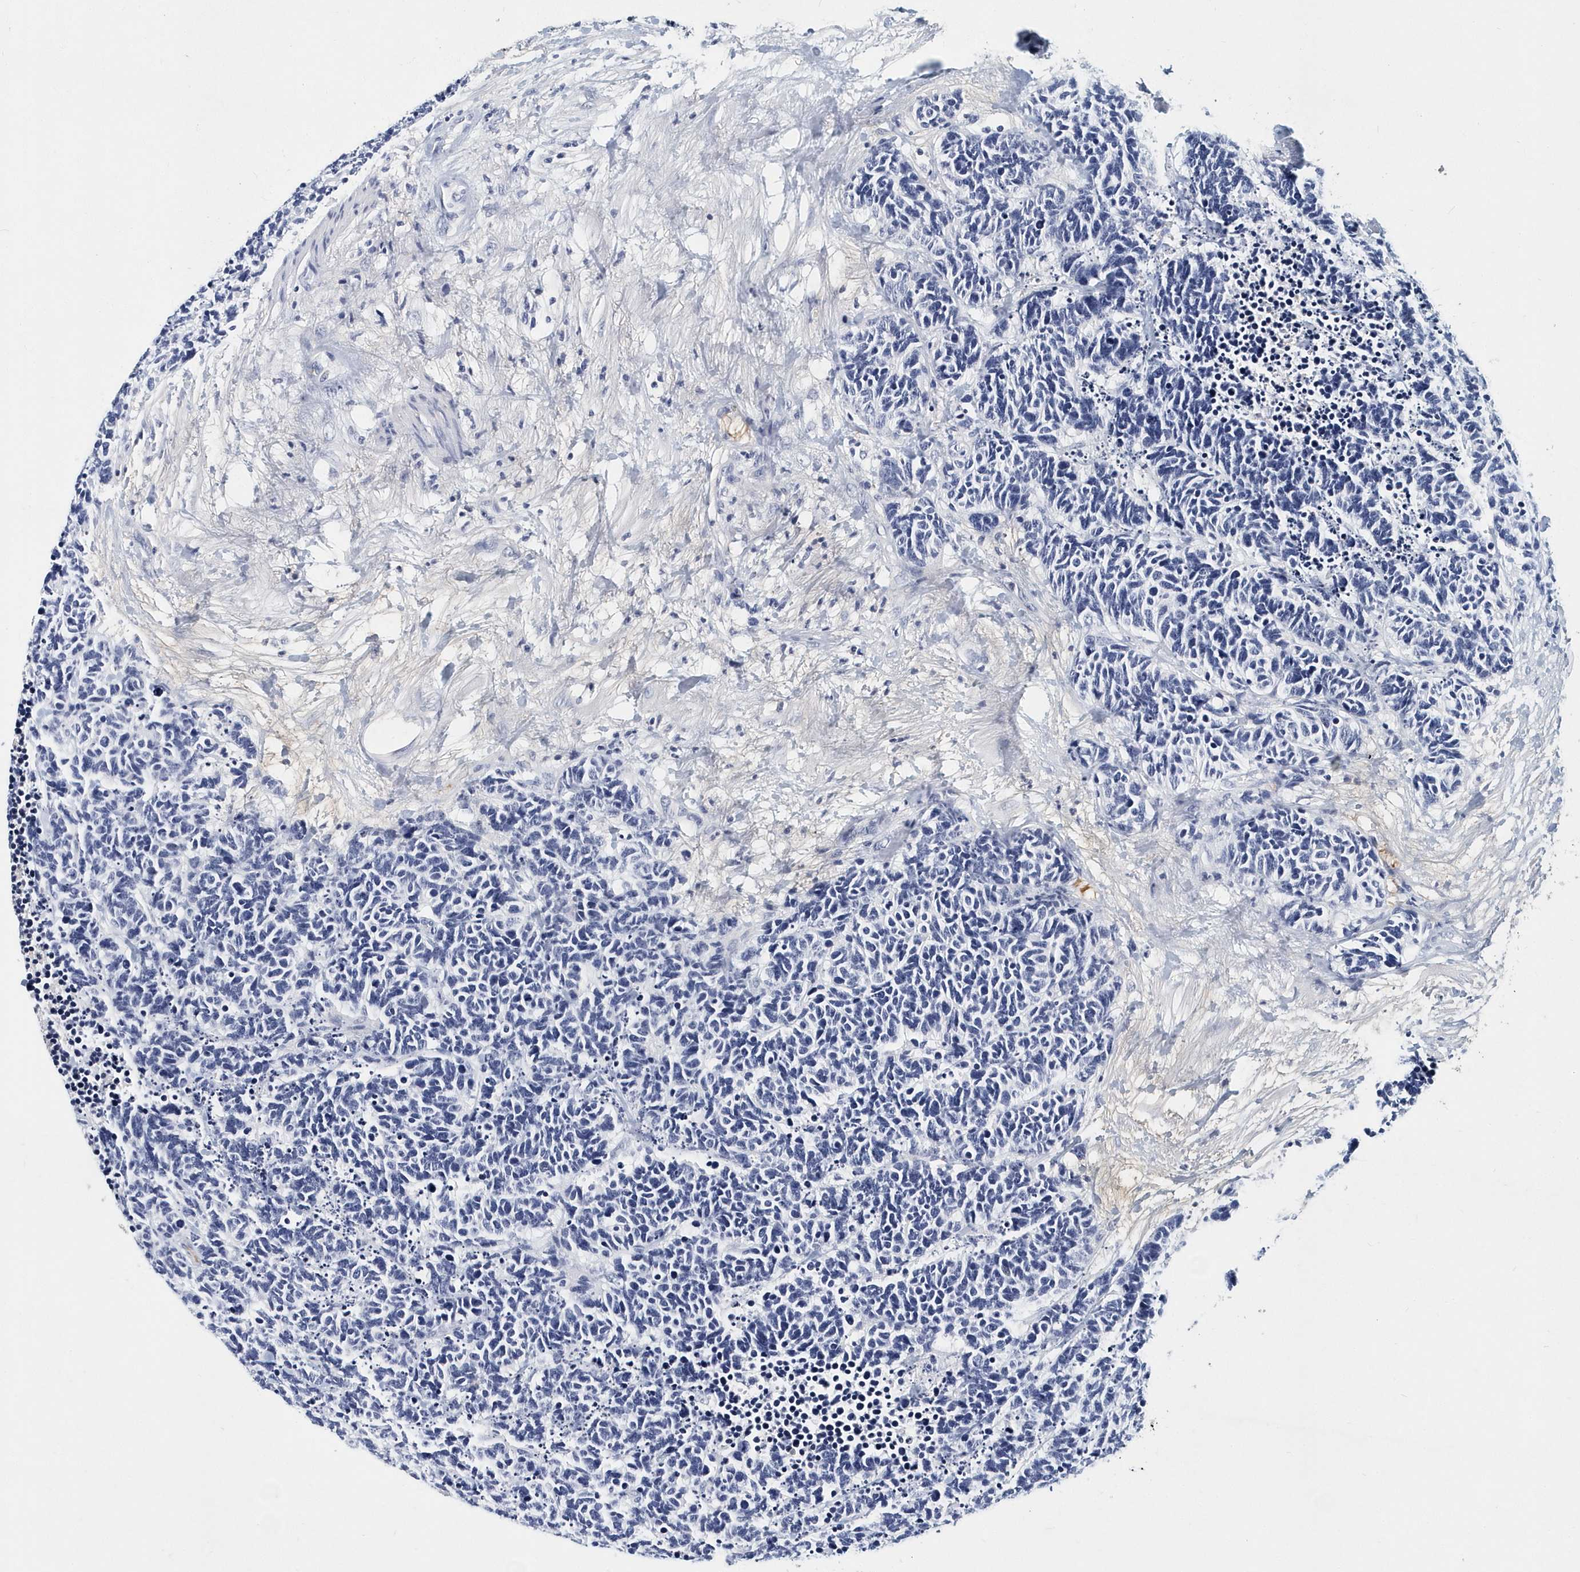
{"staining": {"intensity": "negative", "quantity": "none", "location": "none"}, "tissue": "carcinoid", "cell_type": "Tumor cells", "image_type": "cancer", "snomed": [{"axis": "morphology", "description": "Carcinoma, NOS"}, {"axis": "morphology", "description": "Carcinoid, malignant, NOS"}, {"axis": "topography", "description": "Urinary bladder"}], "caption": "Carcinoid was stained to show a protein in brown. There is no significant positivity in tumor cells.", "gene": "ITGA2B", "patient": {"sex": "male", "age": 57}}